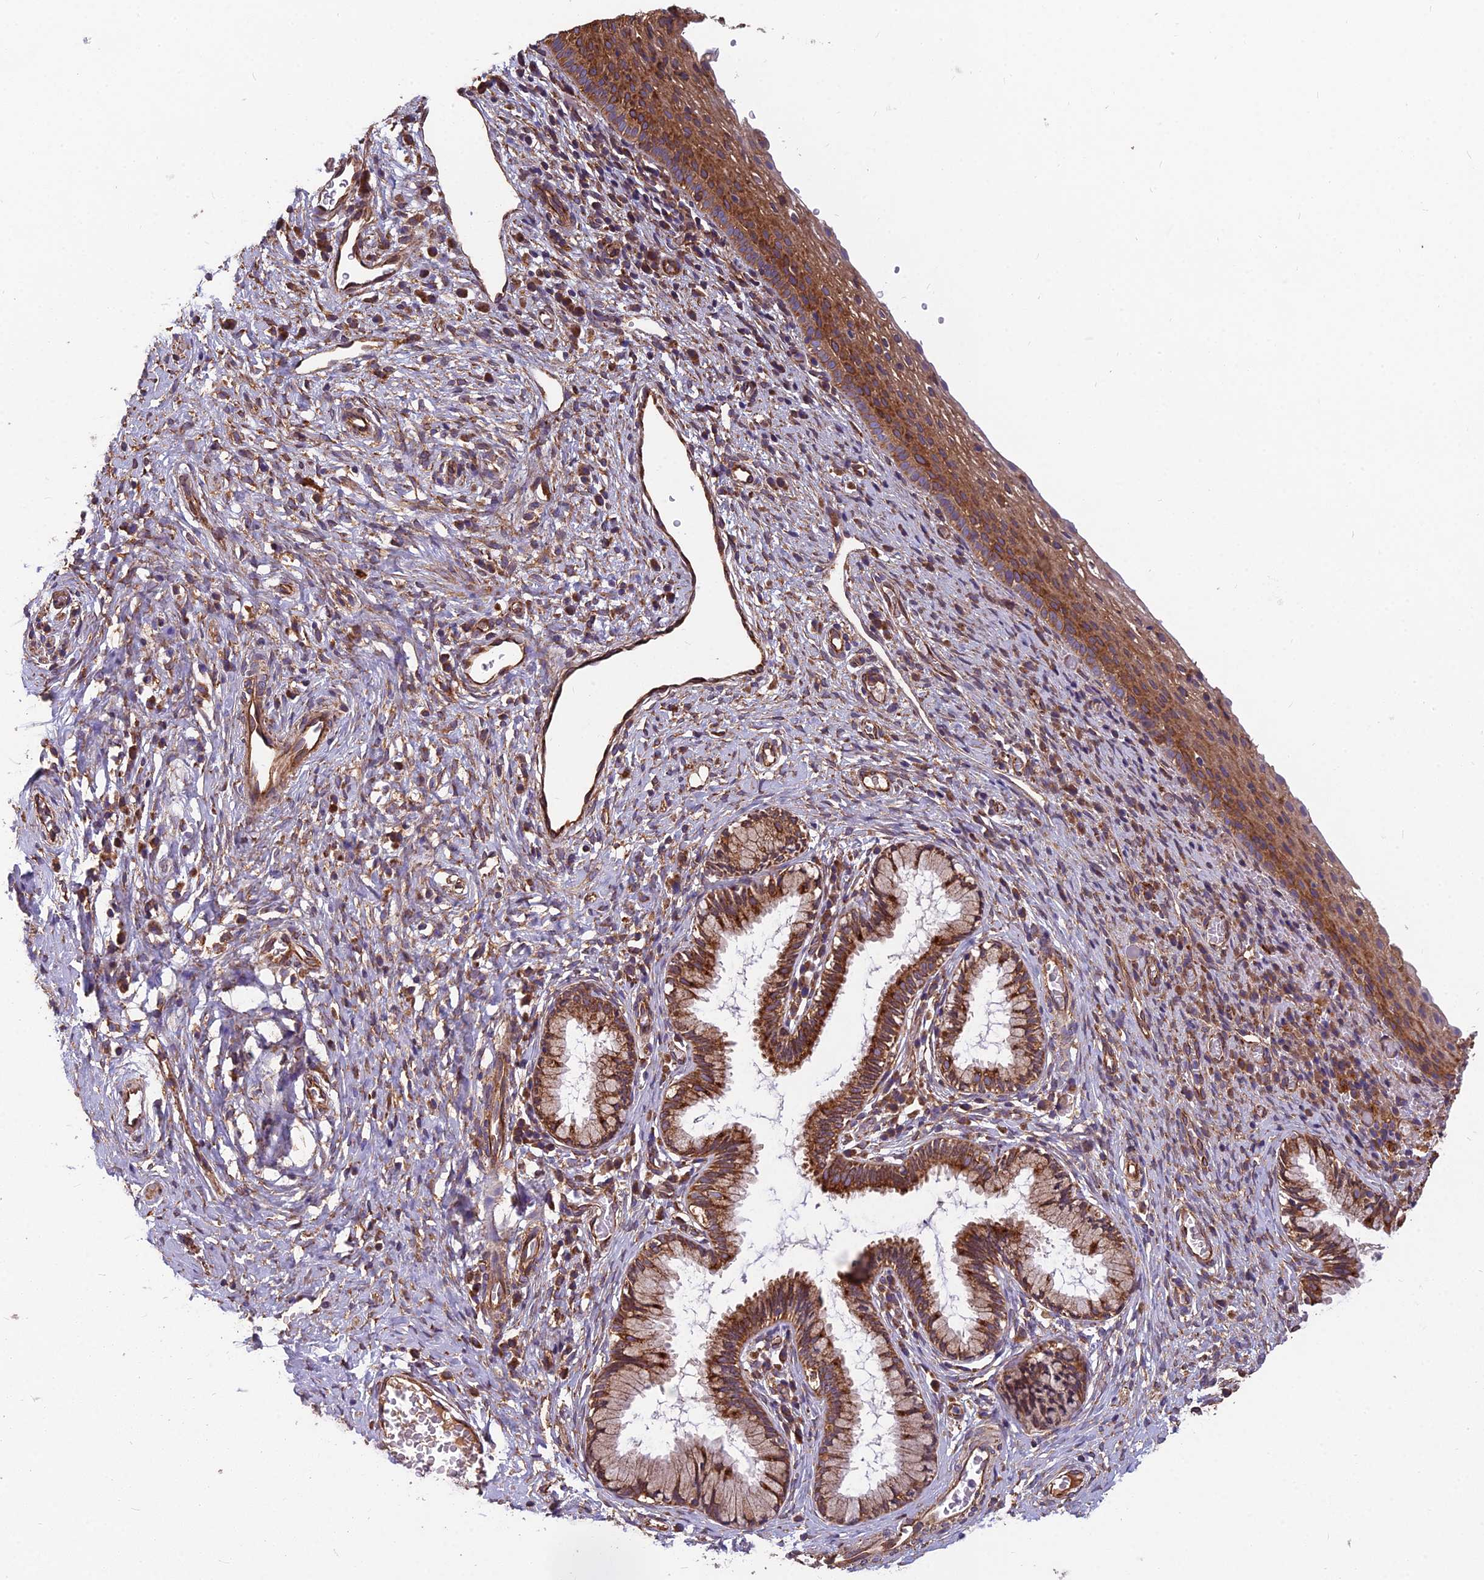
{"staining": {"intensity": "moderate", "quantity": "25%-75%", "location": "cytoplasmic/membranous"}, "tissue": "cervix", "cell_type": "Glandular cells", "image_type": "normal", "snomed": [{"axis": "morphology", "description": "Normal tissue, NOS"}, {"axis": "topography", "description": "Cervix"}], "caption": "This is a photomicrograph of immunohistochemistry (IHC) staining of normal cervix, which shows moderate positivity in the cytoplasmic/membranous of glandular cells.", "gene": "SPDL1", "patient": {"sex": "female", "age": 27}}